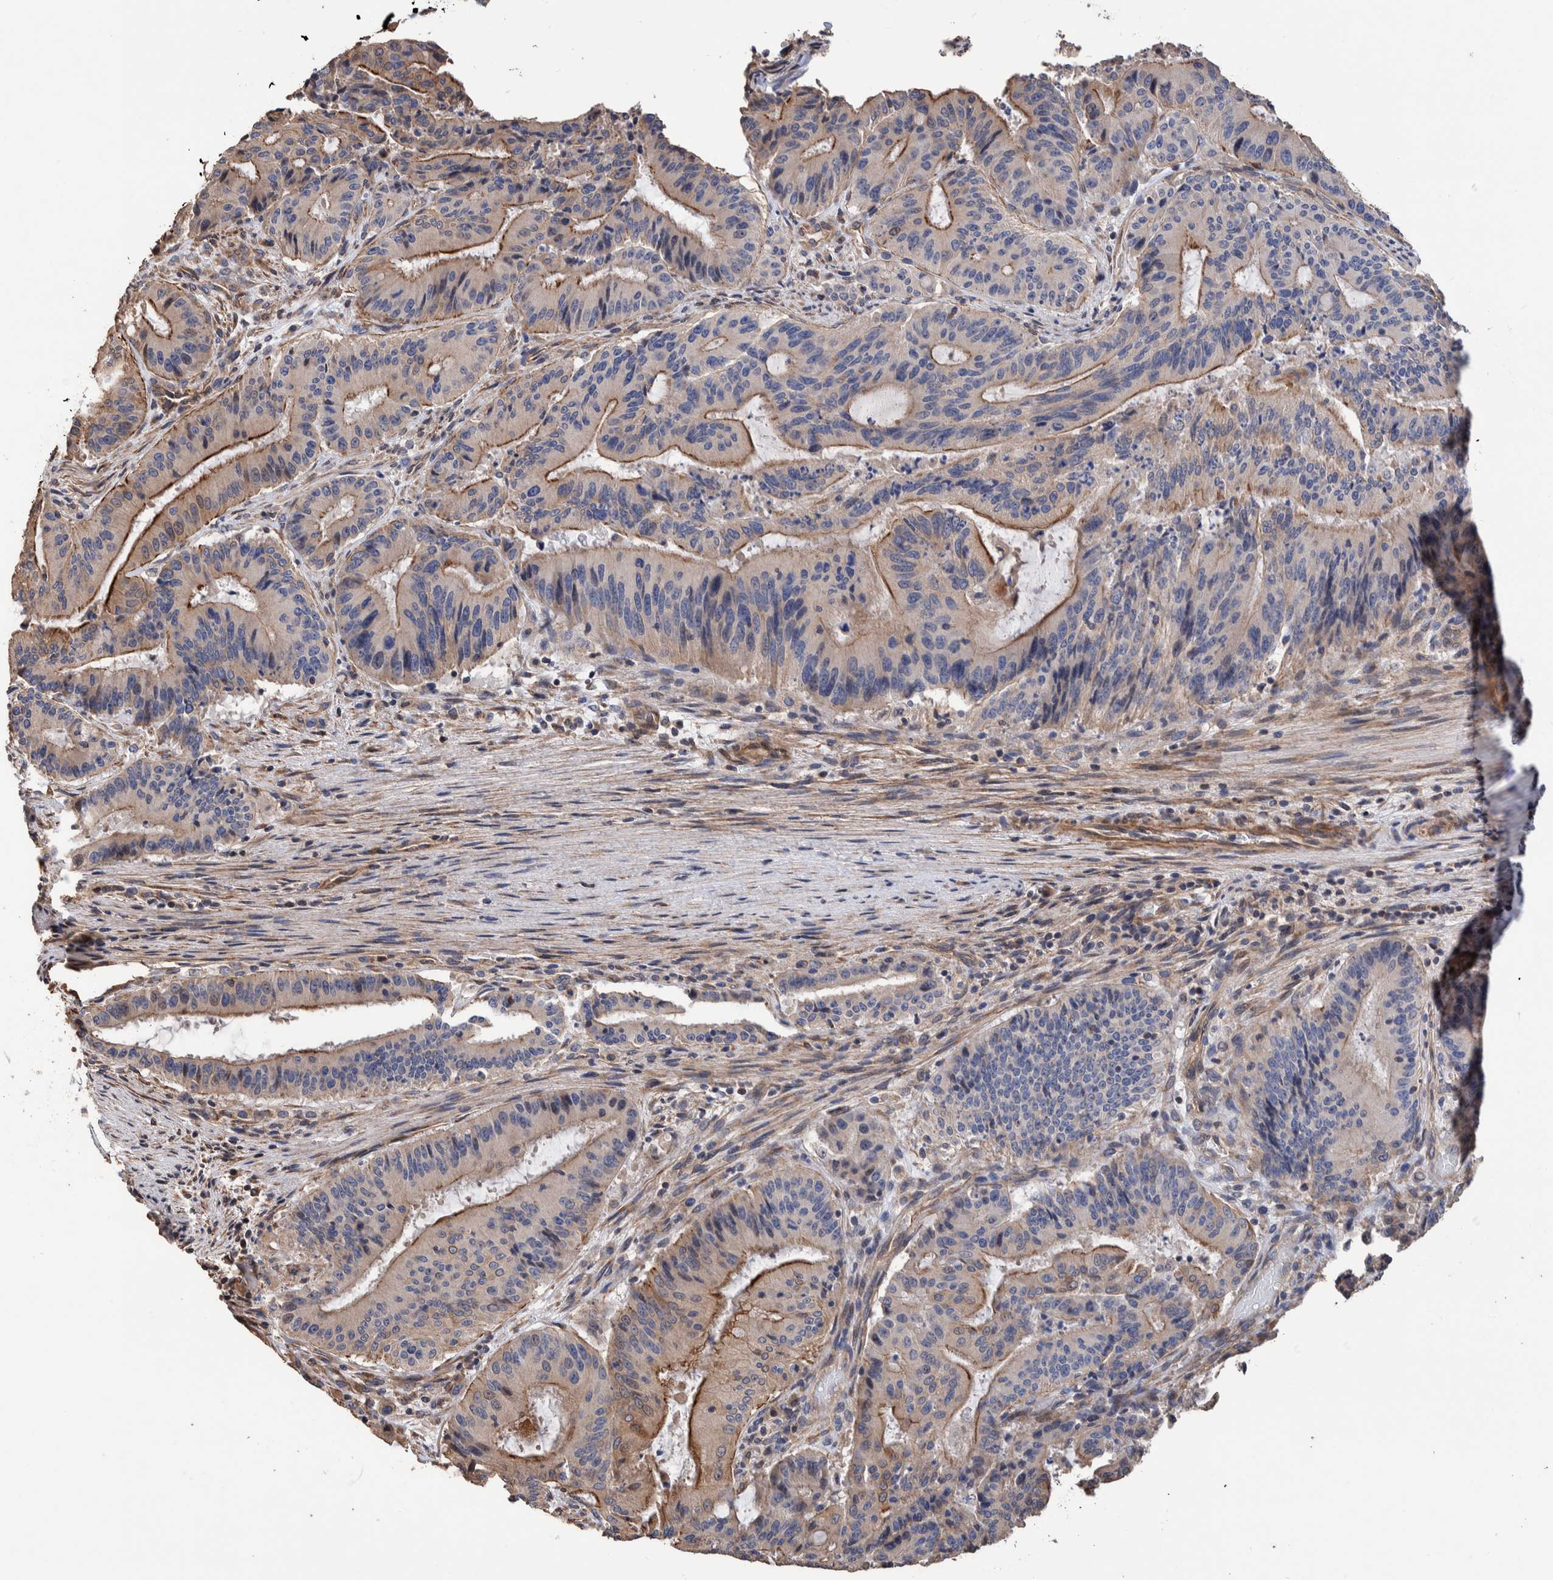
{"staining": {"intensity": "strong", "quantity": "<25%", "location": "cytoplasmic/membranous"}, "tissue": "liver cancer", "cell_type": "Tumor cells", "image_type": "cancer", "snomed": [{"axis": "morphology", "description": "Normal tissue, NOS"}, {"axis": "morphology", "description": "Cholangiocarcinoma"}, {"axis": "topography", "description": "Liver"}, {"axis": "topography", "description": "Peripheral nerve tissue"}], "caption": "Liver cholangiocarcinoma tissue shows strong cytoplasmic/membranous staining in approximately <25% of tumor cells, visualized by immunohistochemistry.", "gene": "SLC45A4", "patient": {"sex": "female", "age": 73}}